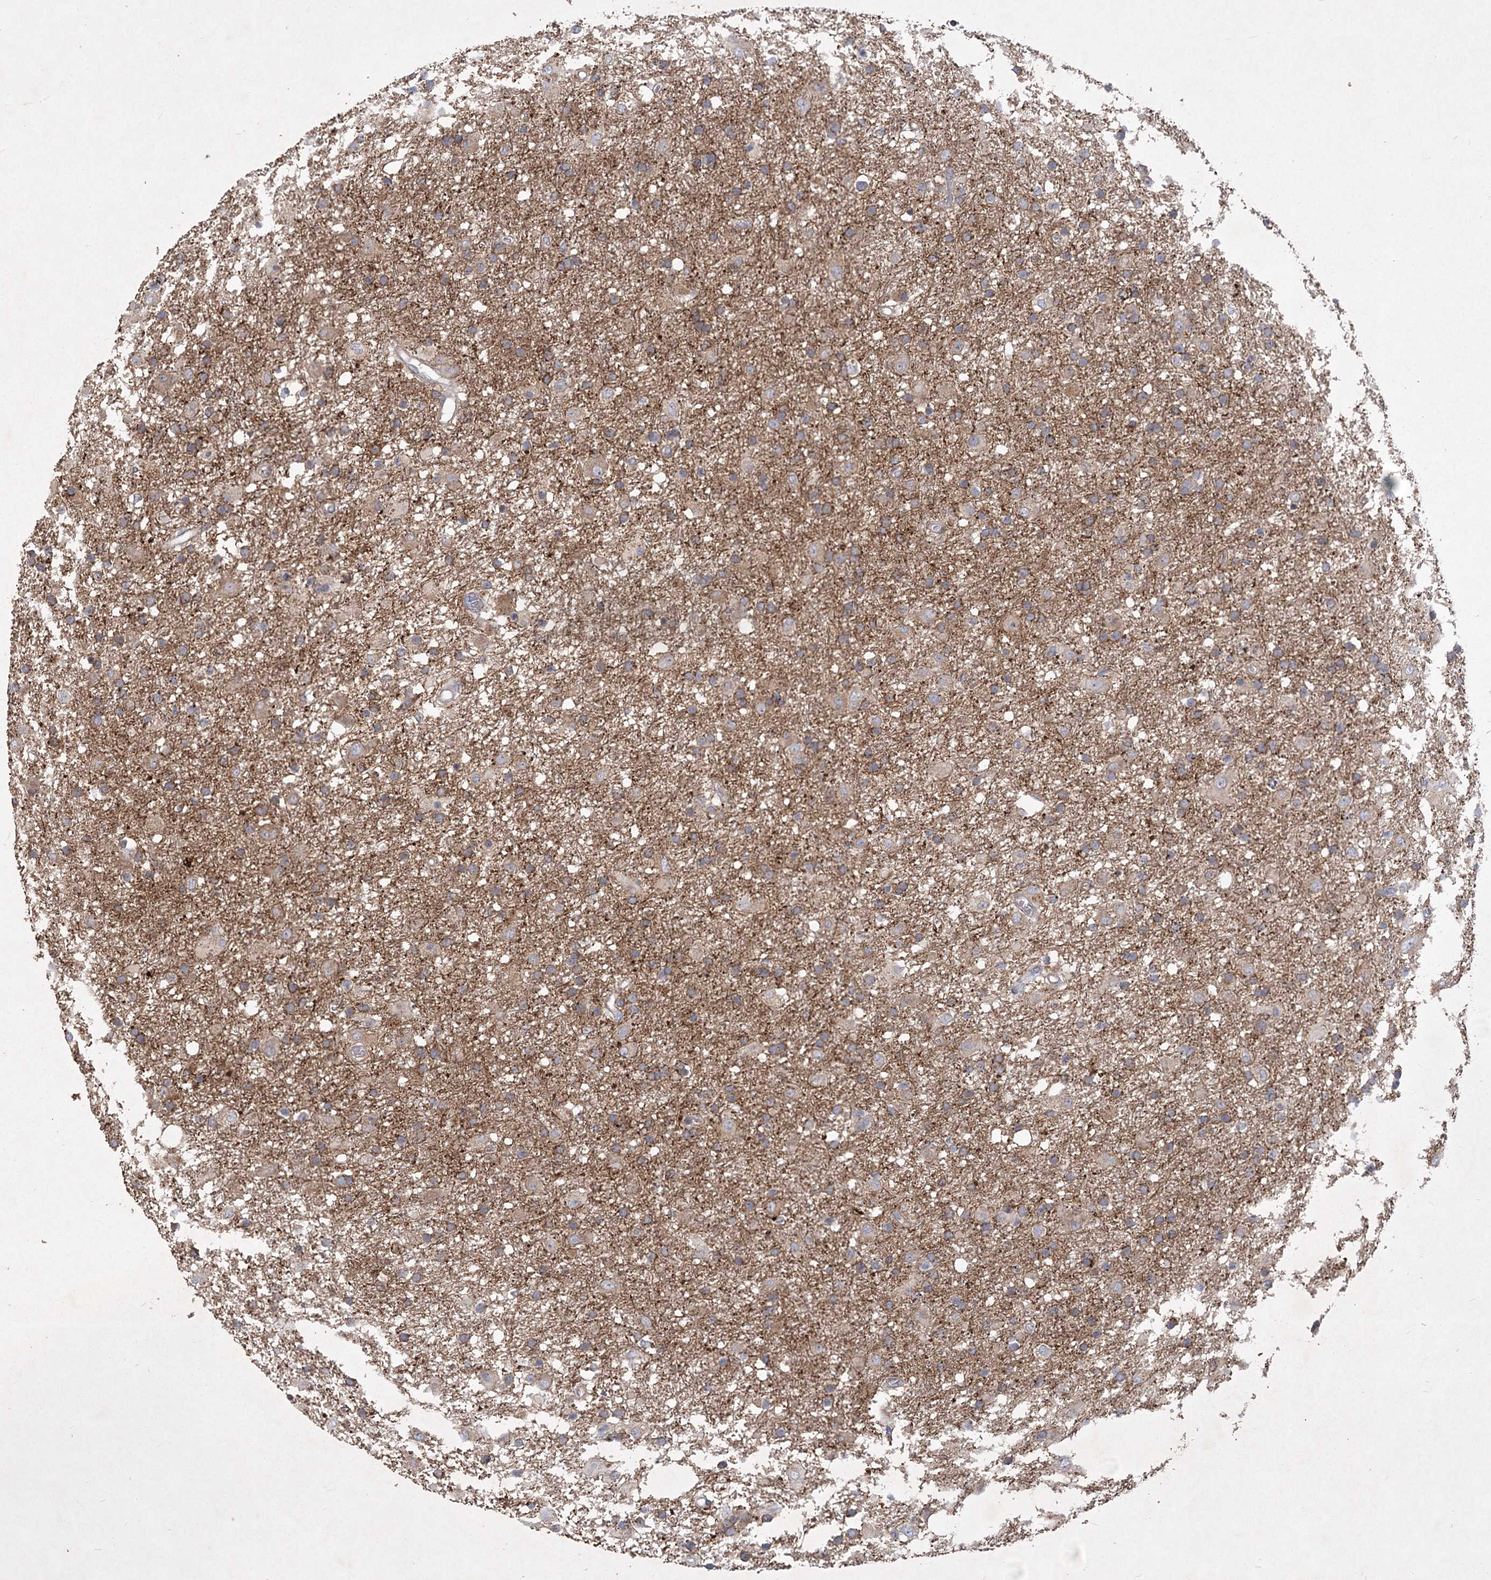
{"staining": {"intensity": "moderate", "quantity": "25%-75%", "location": "cytoplasmic/membranous"}, "tissue": "glioma", "cell_type": "Tumor cells", "image_type": "cancer", "snomed": [{"axis": "morphology", "description": "Glioma, malignant, Low grade"}, {"axis": "topography", "description": "Brain"}], "caption": "Protein expression by immunohistochemistry displays moderate cytoplasmic/membranous positivity in about 25%-75% of tumor cells in glioma.", "gene": "RIN2", "patient": {"sex": "male", "age": 65}}